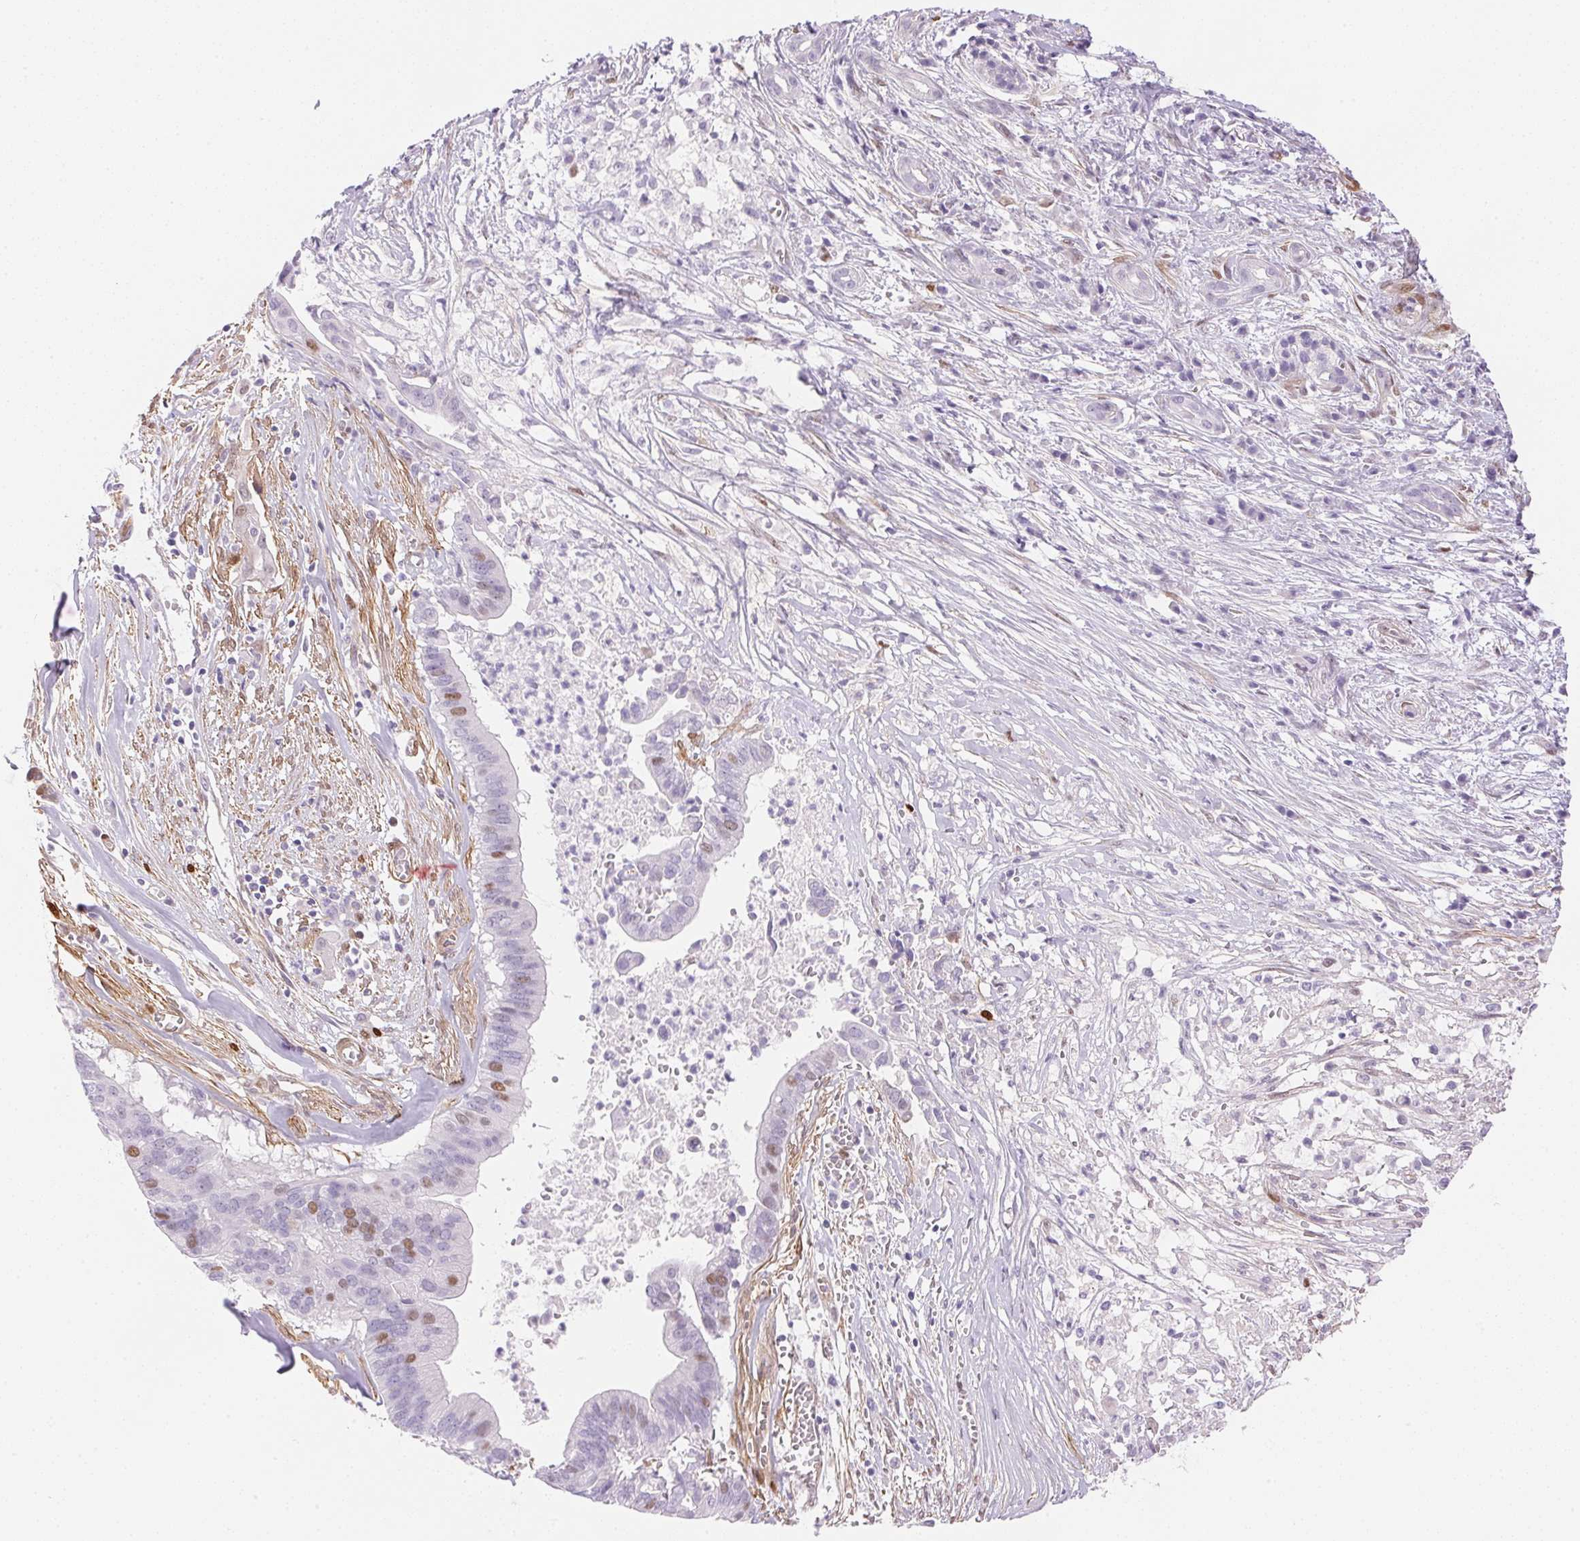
{"staining": {"intensity": "moderate", "quantity": "<25%", "location": "nuclear"}, "tissue": "pancreatic cancer", "cell_type": "Tumor cells", "image_type": "cancer", "snomed": [{"axis": "morphology", "description": "Adenocarcinoma, NOS"}, {"axis": "topography", "description": "Pancreas"}], "caption": "Protein expression analysis of adenocarcinoma (pancreatic) exhibits moderate nuclear expression in about <25% of tumor cells.", "gene": "SMTN", "patient": {"sex": "male", "age": 61}}